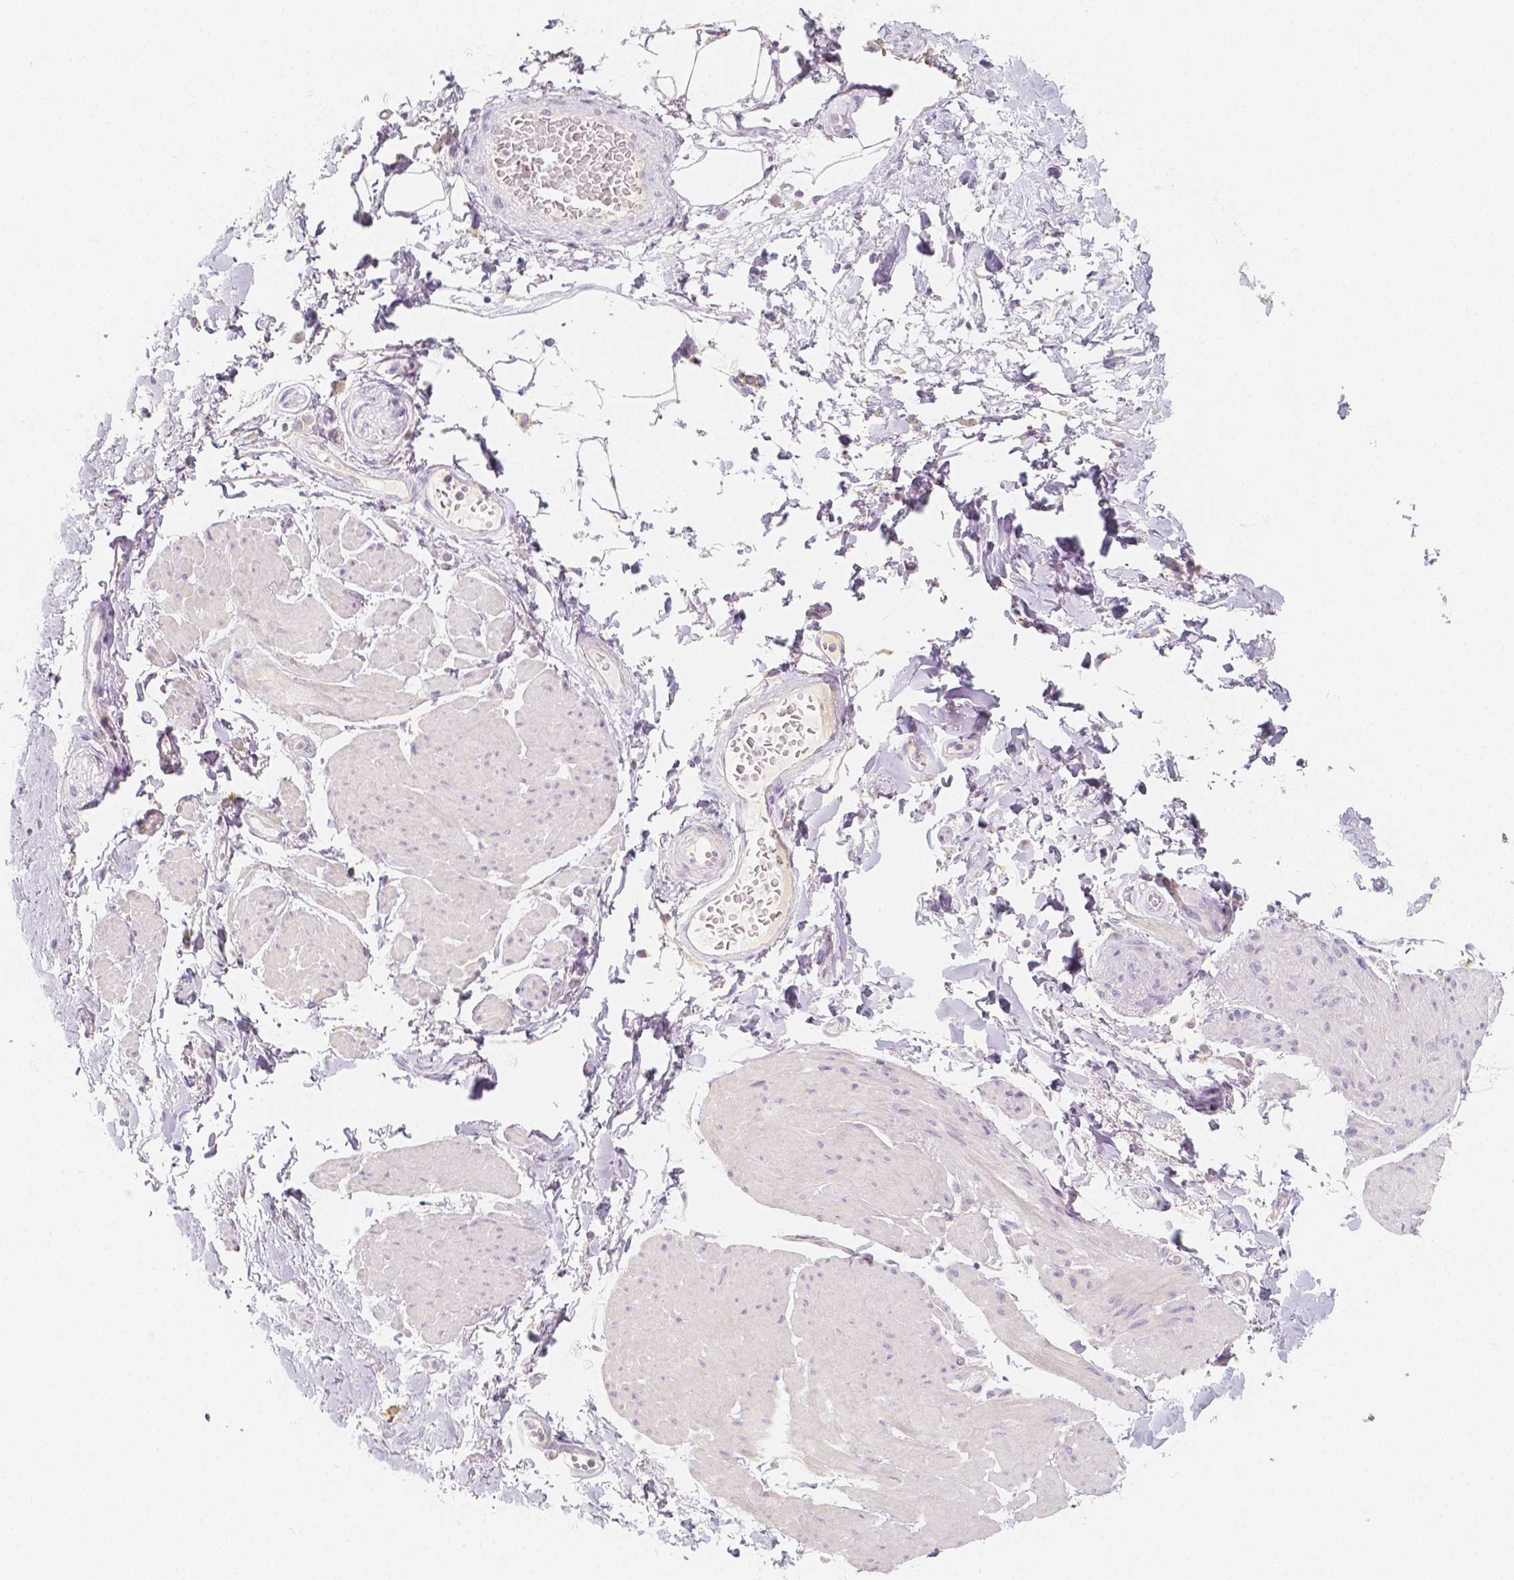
{"staining": {"intensity": "negative", "quantity": "none", "location": "none"}, "tissue": "adipose tissue", "cell_type": "Adipocytes", "image_type": "normal", "snomed": [{"axis": "morphology", "description": "Normal tissue, NOS"}, {"axis": "topography", "description": "Urinary bladder"}, {"axis": "topography", "description": "Peripheral nerve tissue"}], "caption": "This is an IHC histopathology image of unremarkable adipose tissue. There is no expression in adipocytes.", "gene": "BATF", "patient": {"sex": "female", "age": 60}}